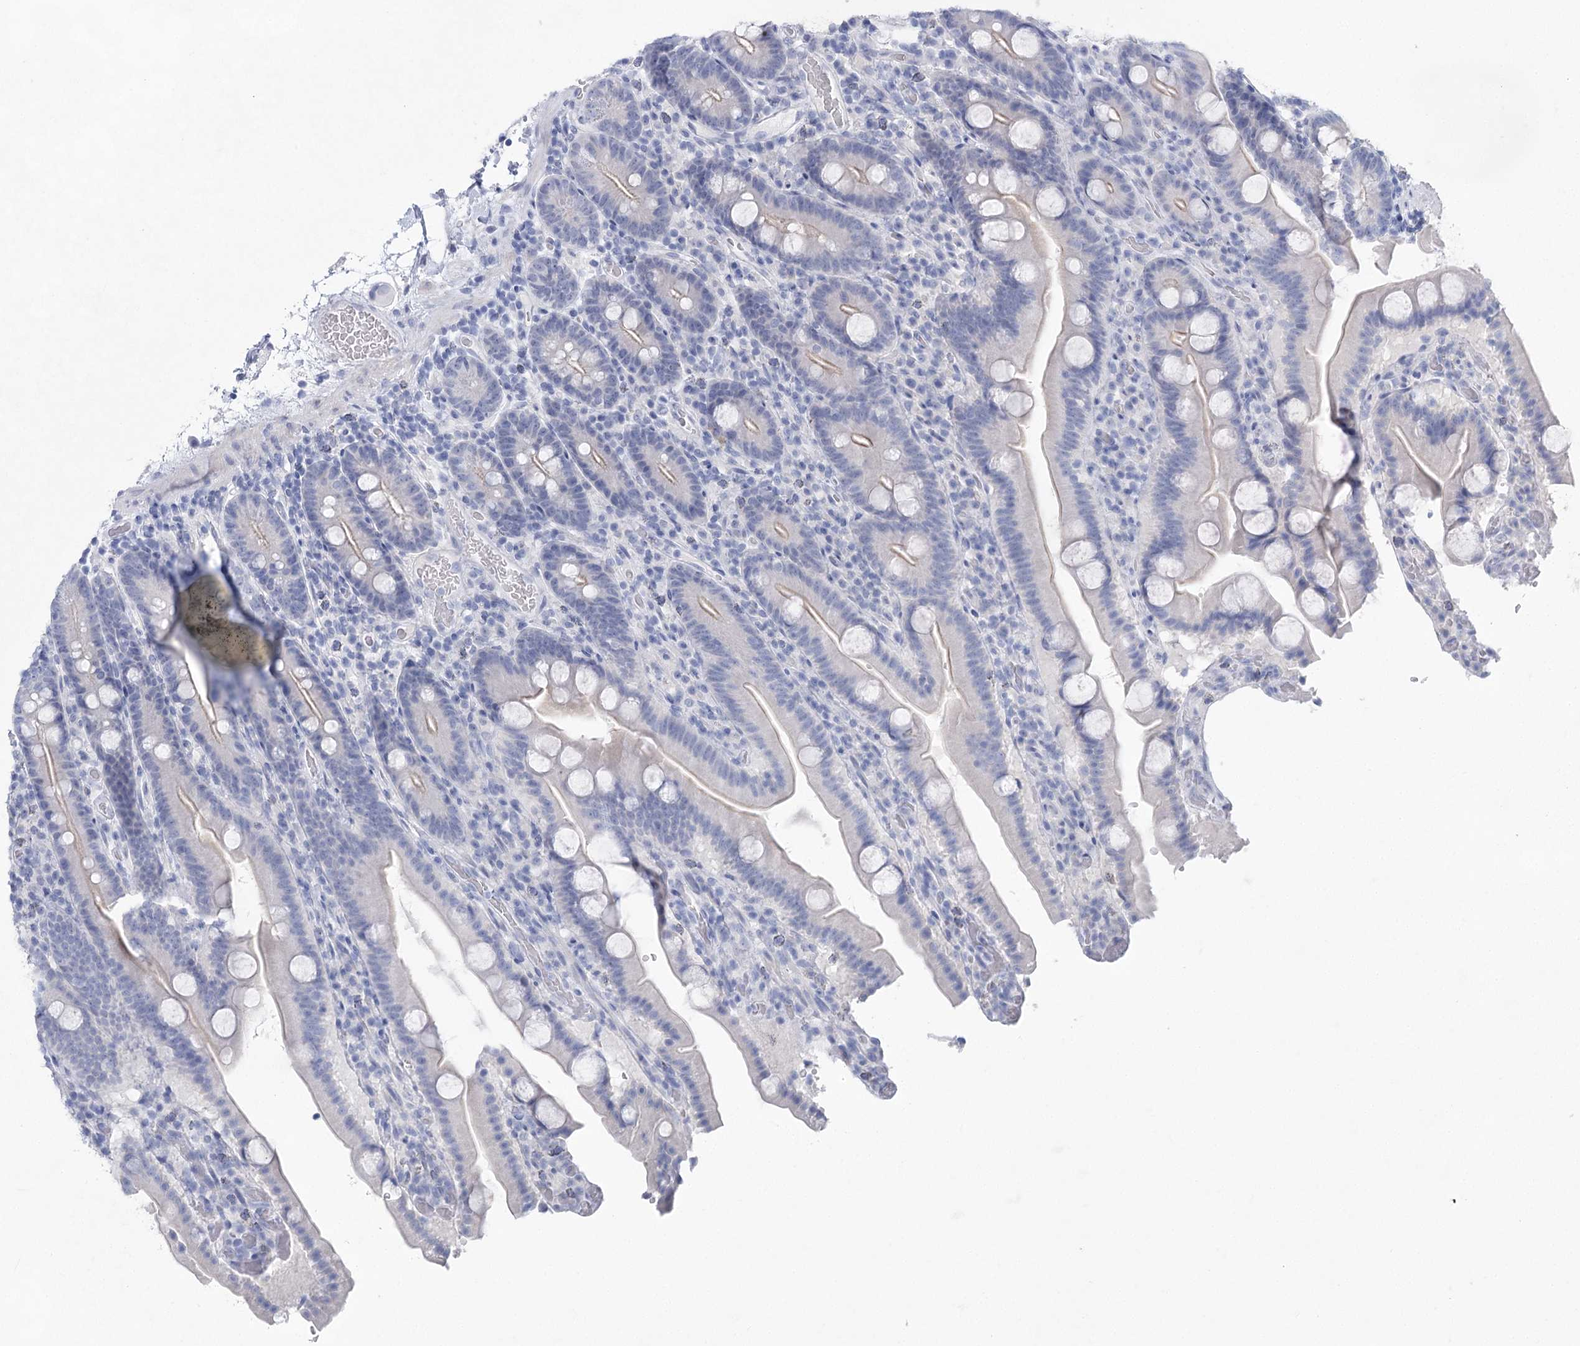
{"staining": {"intensity": "negative", "quantity": "none", "location": "none"}, "tissue": "duodenum", "cell_type": "Glandular cells", "image_type": "normal", "snomed": [{"axis": "morphology", "description": "Normal tissue, NOS"}, {"axis": "topography", "description": "Duodenum"}], "caption": "This is a image of immunohistochemistry (IHC) staining of normal duodenum, which shows no staining in glandular cells.", "gene": "WDR74", "patient": {"sex": "male", "age": 55}}